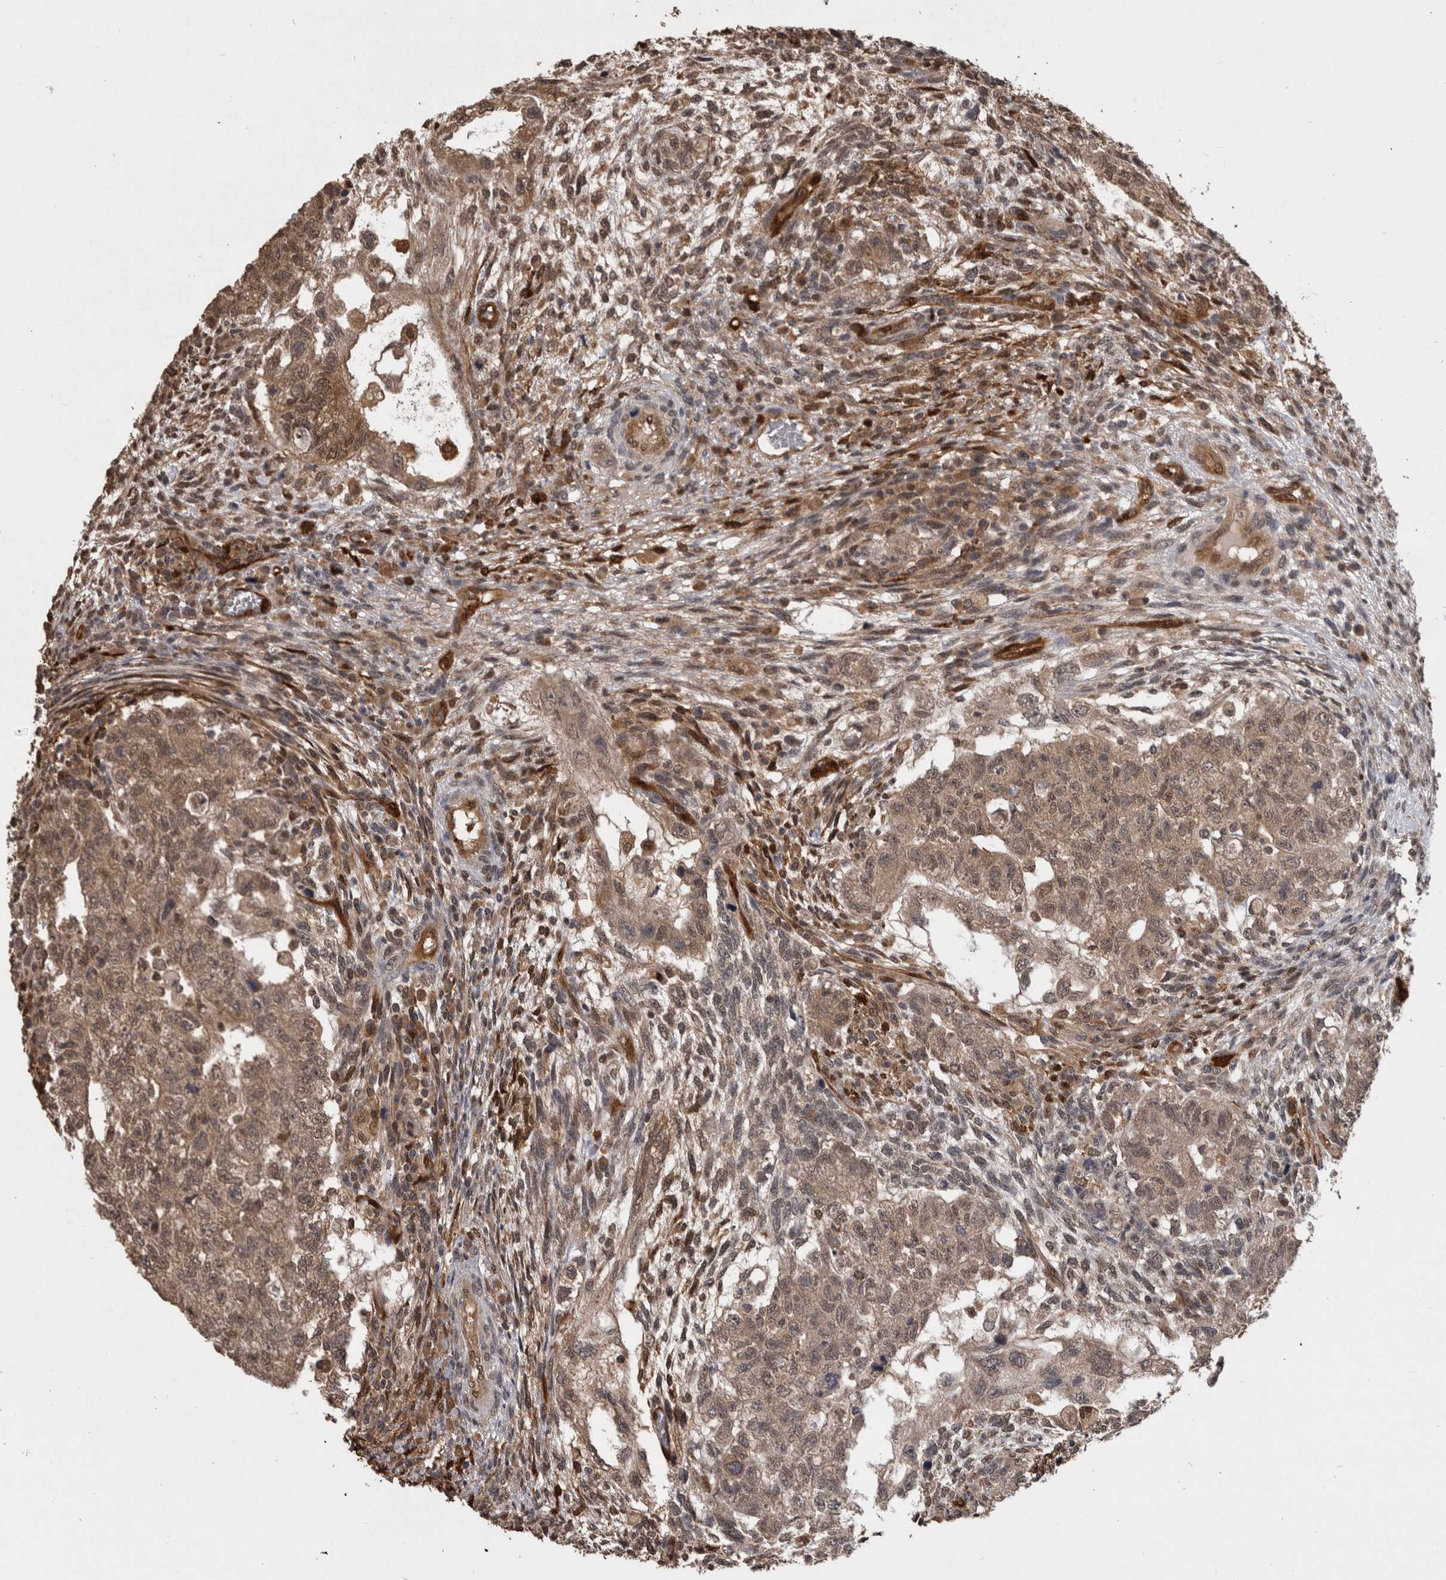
{"staining": {"intensity": "weak", "quantity": ">75%", "location": "cytoplasmic/membranous,nuclear"}, "tissue": "testis cancer", "cell_type": "Tumor cells", "image_type": "cancer", "snomed": [{"axis": "morphology", "description": "Normal tissue, NOS"}, {"axis": "morphology", "description": "Carcinoma, Embryonal, NOS"}, {"axis": "topography", "description": "Testis"}], "caption": "Immunohistochemistry photomicrograph of neoplastic tissue: testis cancer stained using immunohistochemistry exhibits low levels of weak protein expression localized specifically in the cytoplasmic/membranous and nuclear of tumor cells, appearing as a cytoplasmic/membranous and nuclear brown color.", "gene": "LXN", "patient": {"sex": "male", "age": 36}}